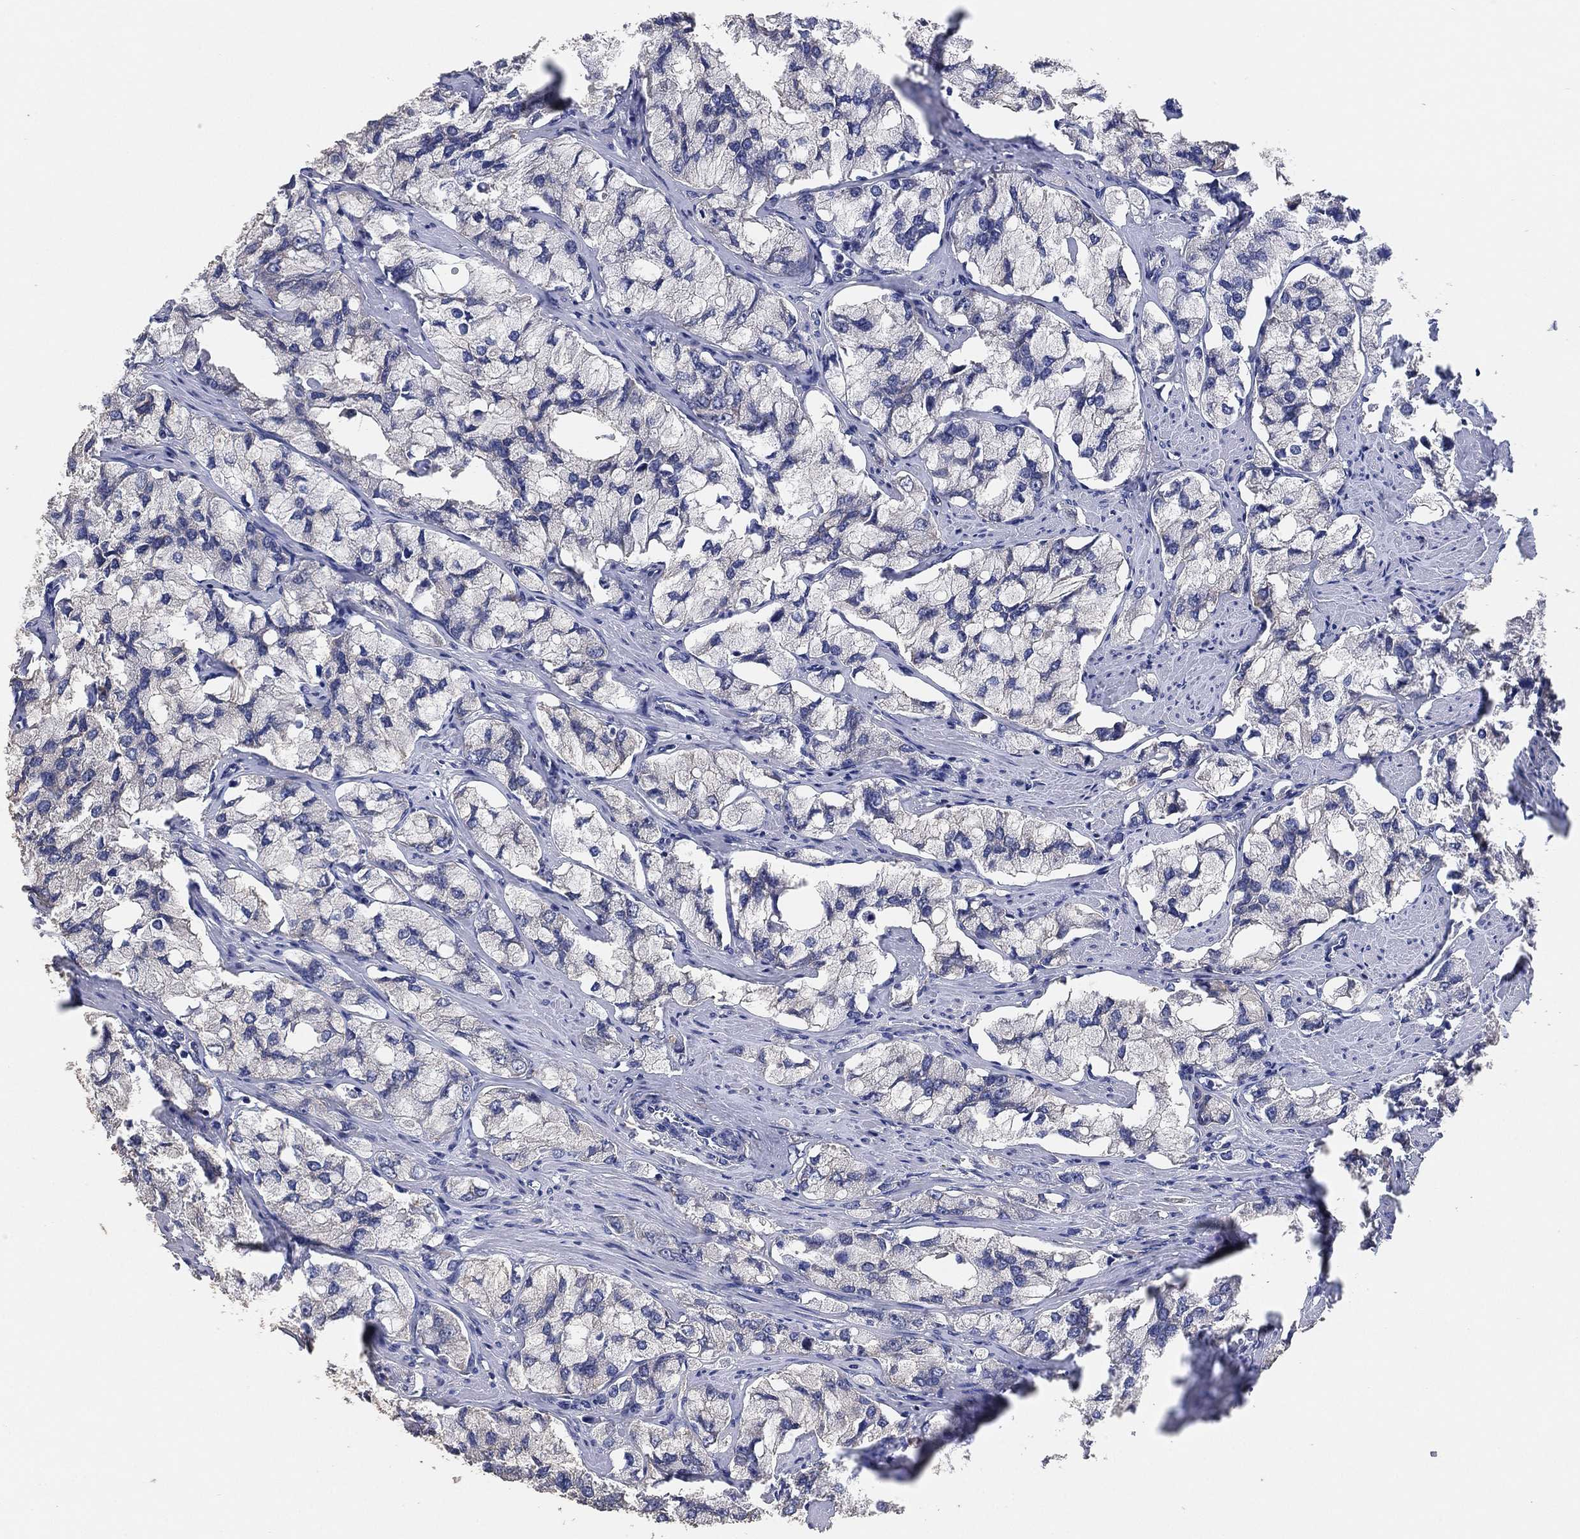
{"staining": {"intensity": "negative", "quantity": "none", "location": "none"}, "tissue": "prostate cancer", "cell_type": "Tumor cells", "image_type": "cancer", "snomed": [{"axis": "morphology", "description": "Adenocarcinoma, NOS"}, {"axis": "topography", "description": "Prostate and seminal vesicle, NOS"}, {"axis": "topography", "description": "Prostate"}], "caption": "Immunohistochemistry micrograph of prostate cancer (adenocarcinoma) stained for a protein (brown), which shows no positivity in tumor cells.", "gene": "KLK5", "patient": {"sex": "male", "age": 64}}